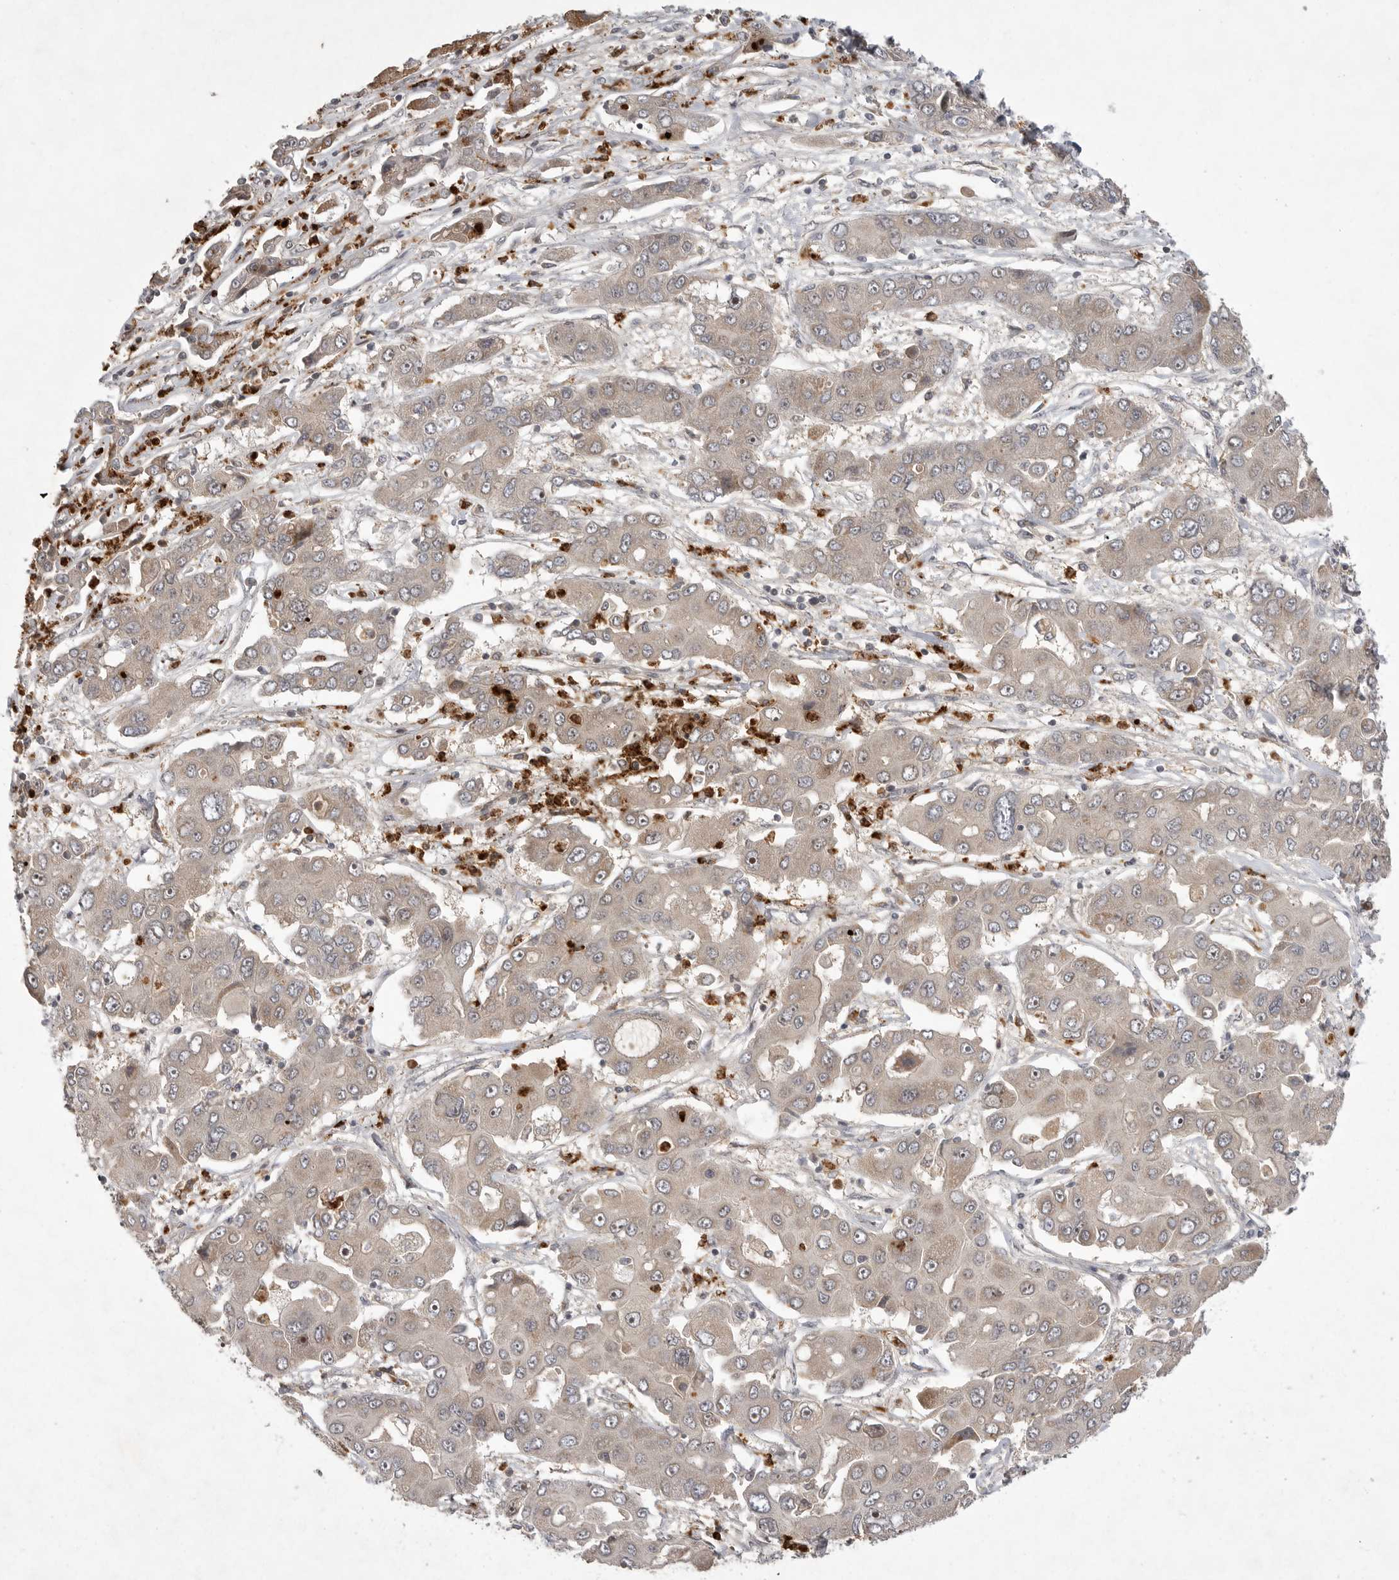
{"staining": {"intensity": "weak", "quantity": "<25%", "location": "cytoplasmic/membranous"}, "tissue": "liver cancer", "cell_type": "Tumor cells", "image_type": "cancer", "snomed": [{"axis": "morphology", "description": "Cholangiocarcinoma"}, {"axis": "topography", "description": "Liver"}], "caption": "This is an immunohistochemistry (IHC) photomicrograph of liver cancer. There is no expression in tumor cells.", "gene": "UBE3D", "patient": {"sex": "male", "age": 67}}